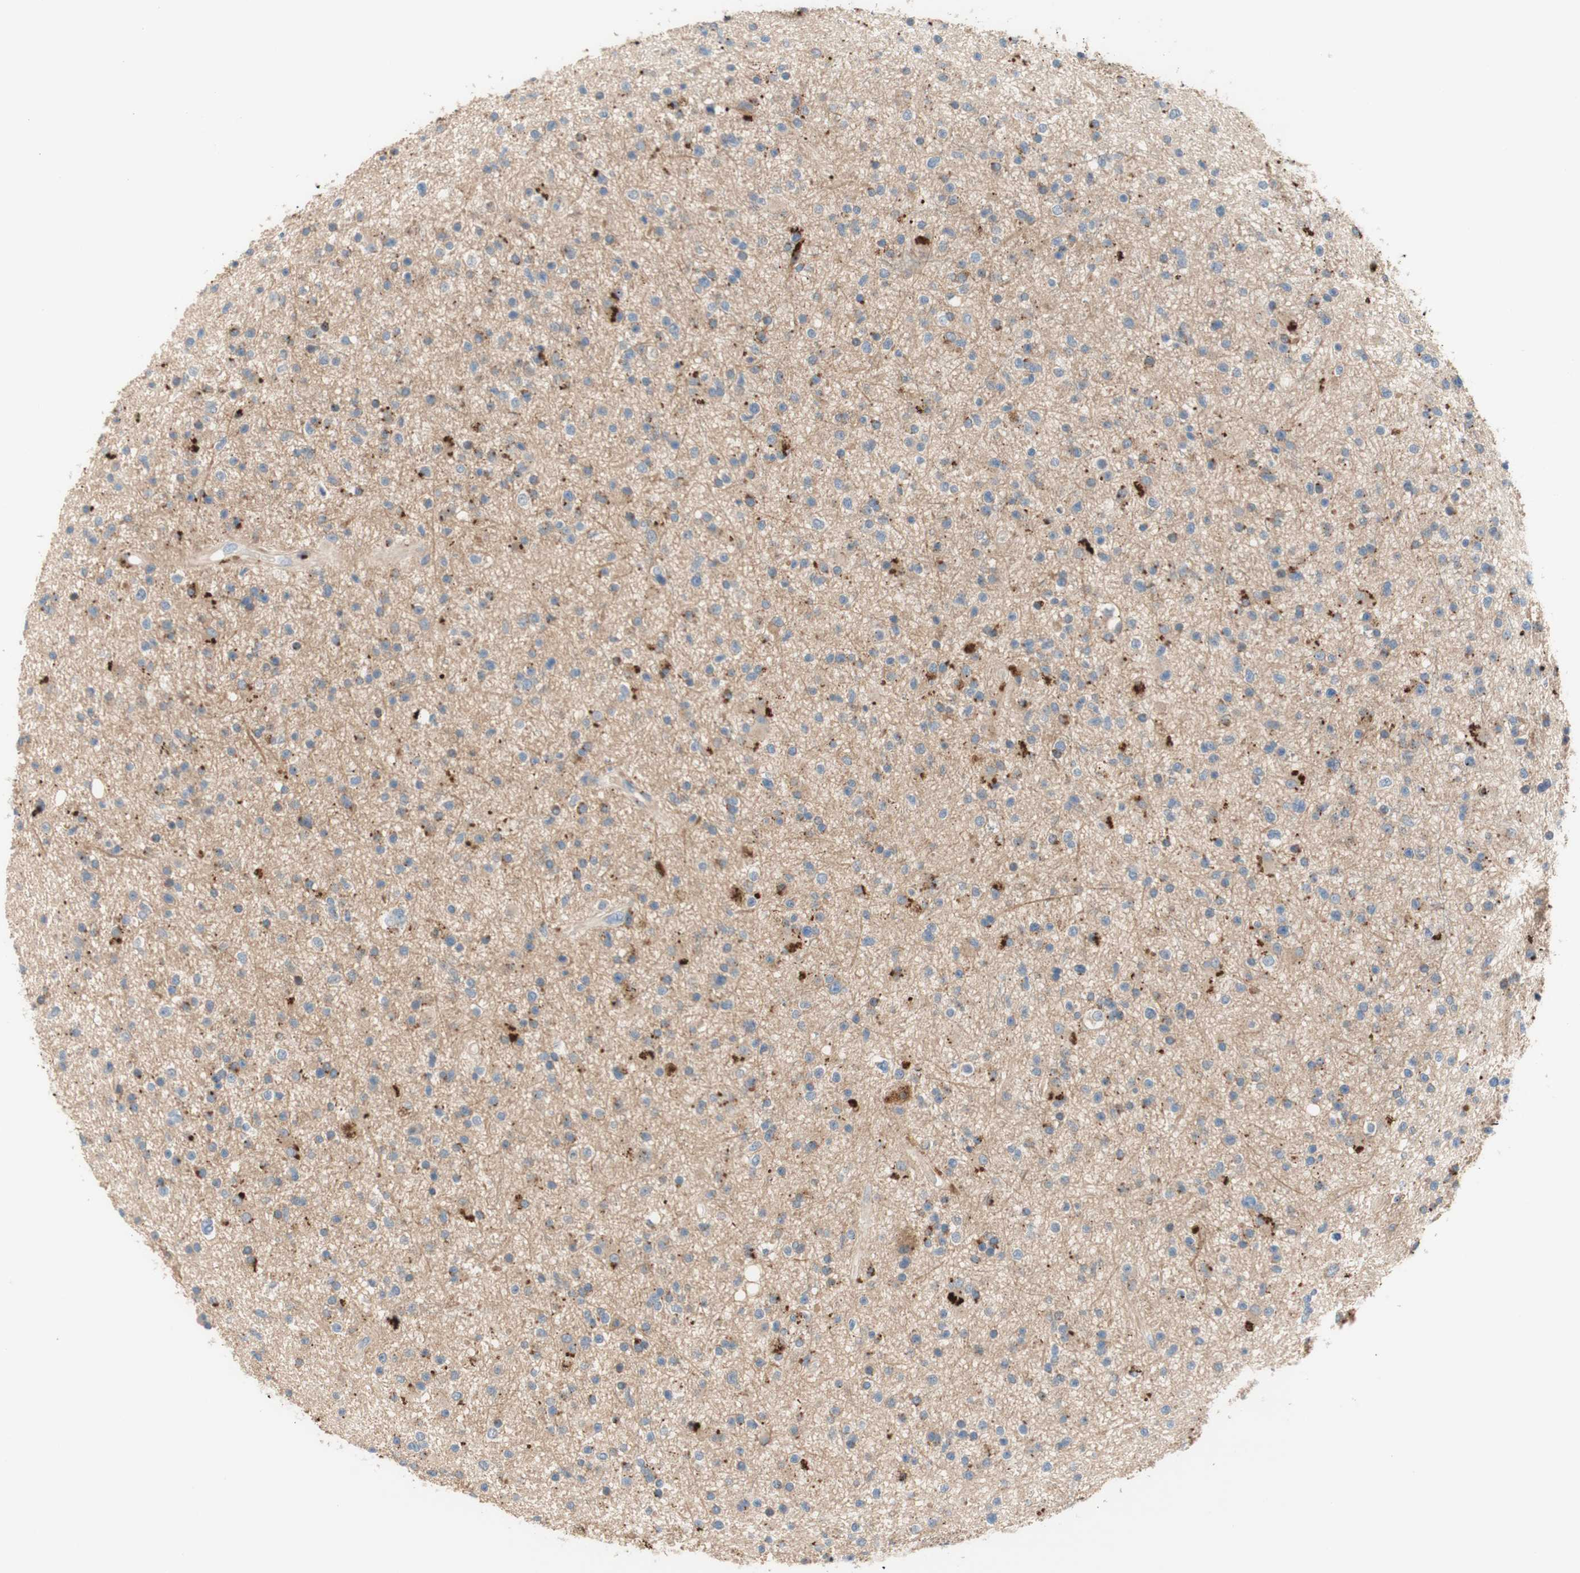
{"staining": {"intensity": "negative", "quantity": "none", "location": "none"}, "tissue": "glioma", "cell_type": "Tumor cells", "image_type": "cancer", "snomed": [{"axis": "morphology", "description": "Glioma, malignant, High grade"}, {"axis": "topography", "description": "Brain"}], "caption": "Tumor cells are negative for protein expression in human glioma.", "gene": "PTPN21", "patient": {"sex": "male", "age": 33}}